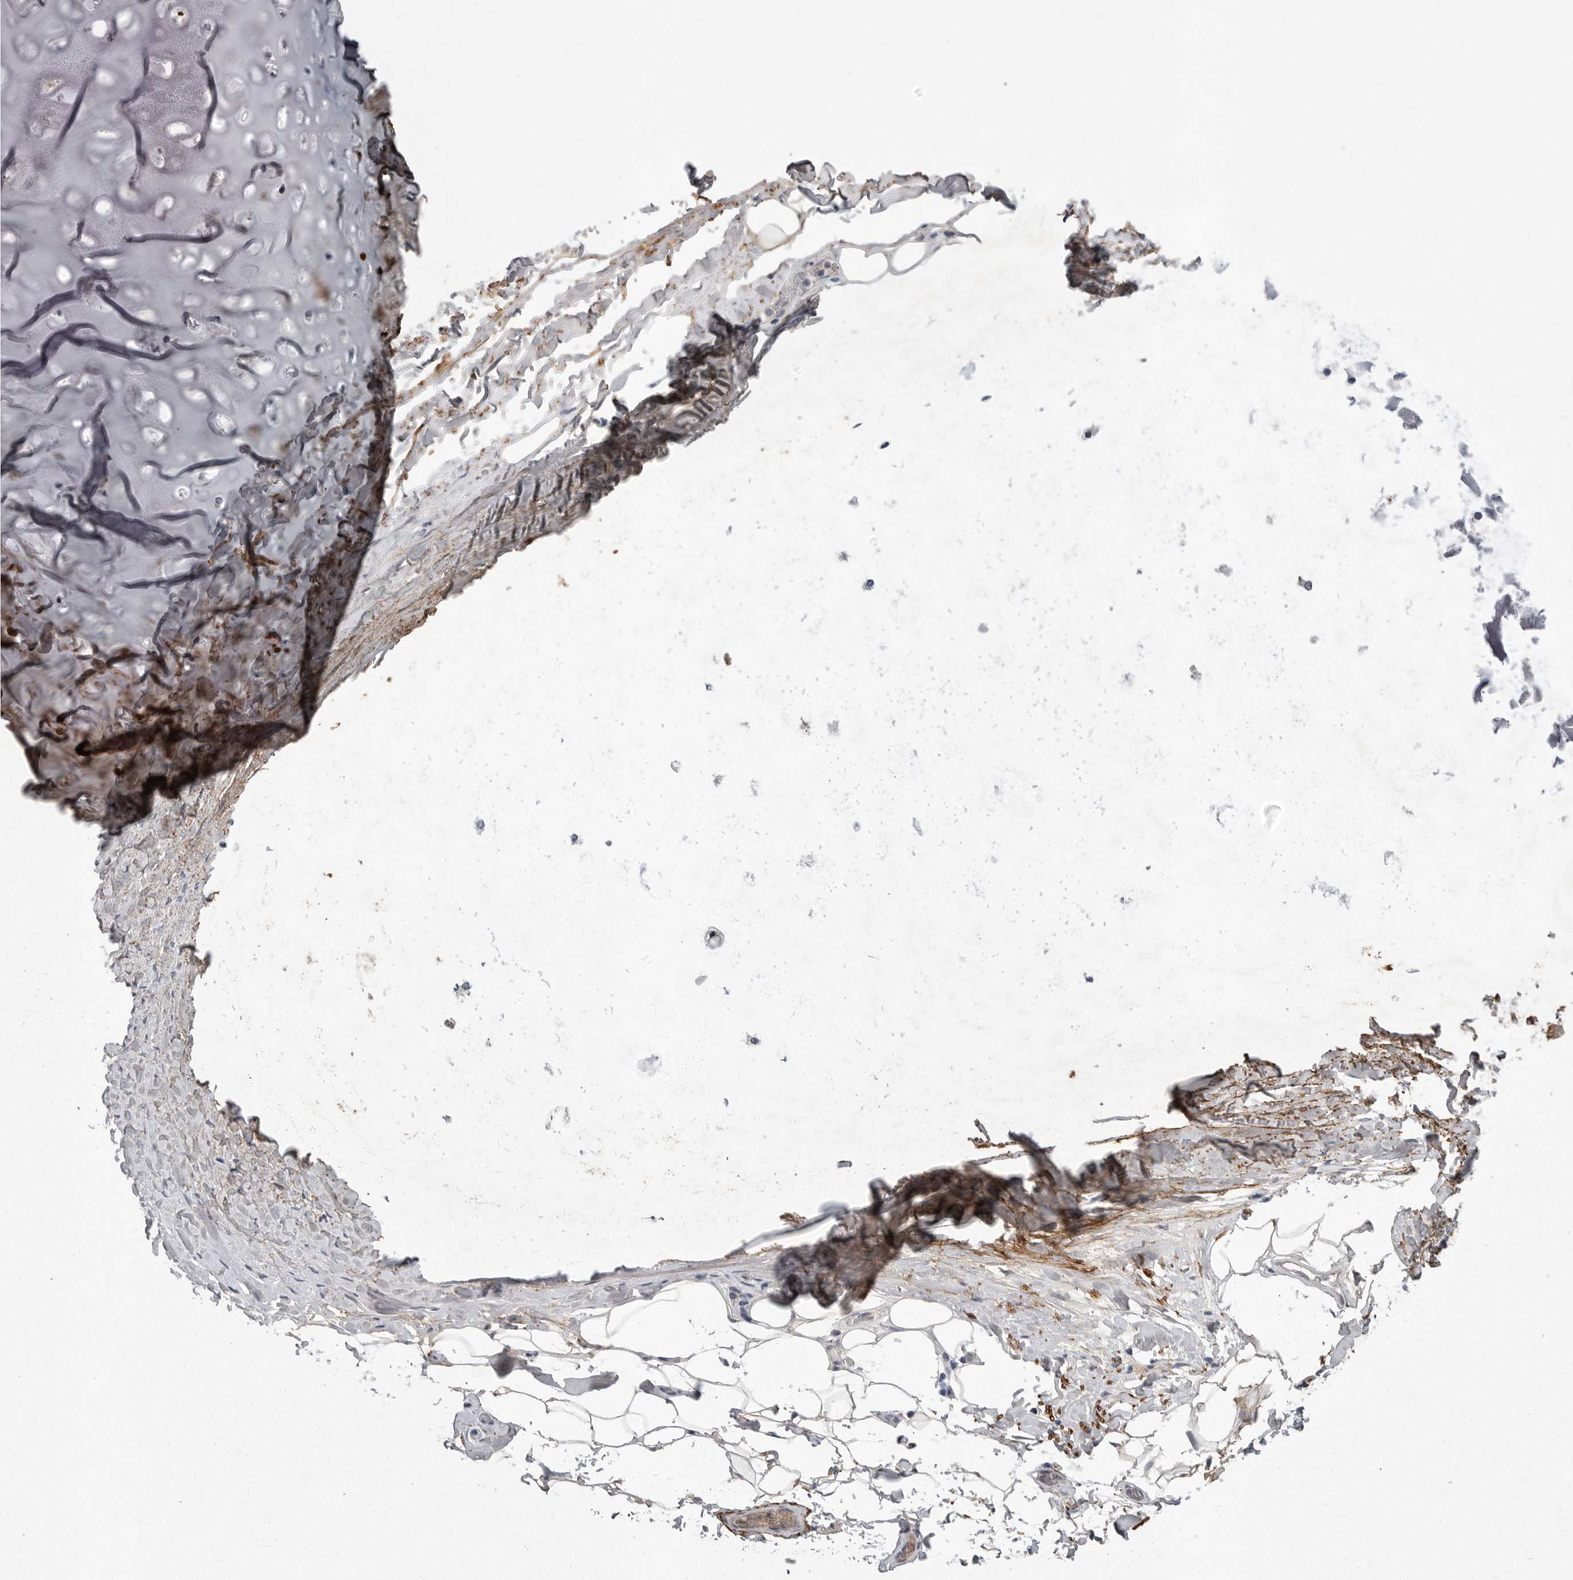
{"staining": {"intensity": "moderate", "quantity": "<25%", "location": "cytoplasmic/membranous"}, "tissue": "adipose tissue", "cell_type": "Adipocytes", "image_type": "normal", "snomed": [{"axis": "morphology", "description": "Normal tissue, NOS"}, {"axis": "topography", "description": "Cartilage tissue"}], "caption": "Immunohistochemistry staining of benign adipose tissue, which reveals low levels of moderate cytoplasmic/membranous expression in approximately <25% of adipocytes indicating moderate cytoplasmic/membranous protein expression. The staining was performed using DAB (3,3'-diaminobenzidine) (brown) for protein detection and nuclei were counterstained in hematoxylin (blue).", "gene": "CRP", "patient": {"sex": "female", "age": 63}}